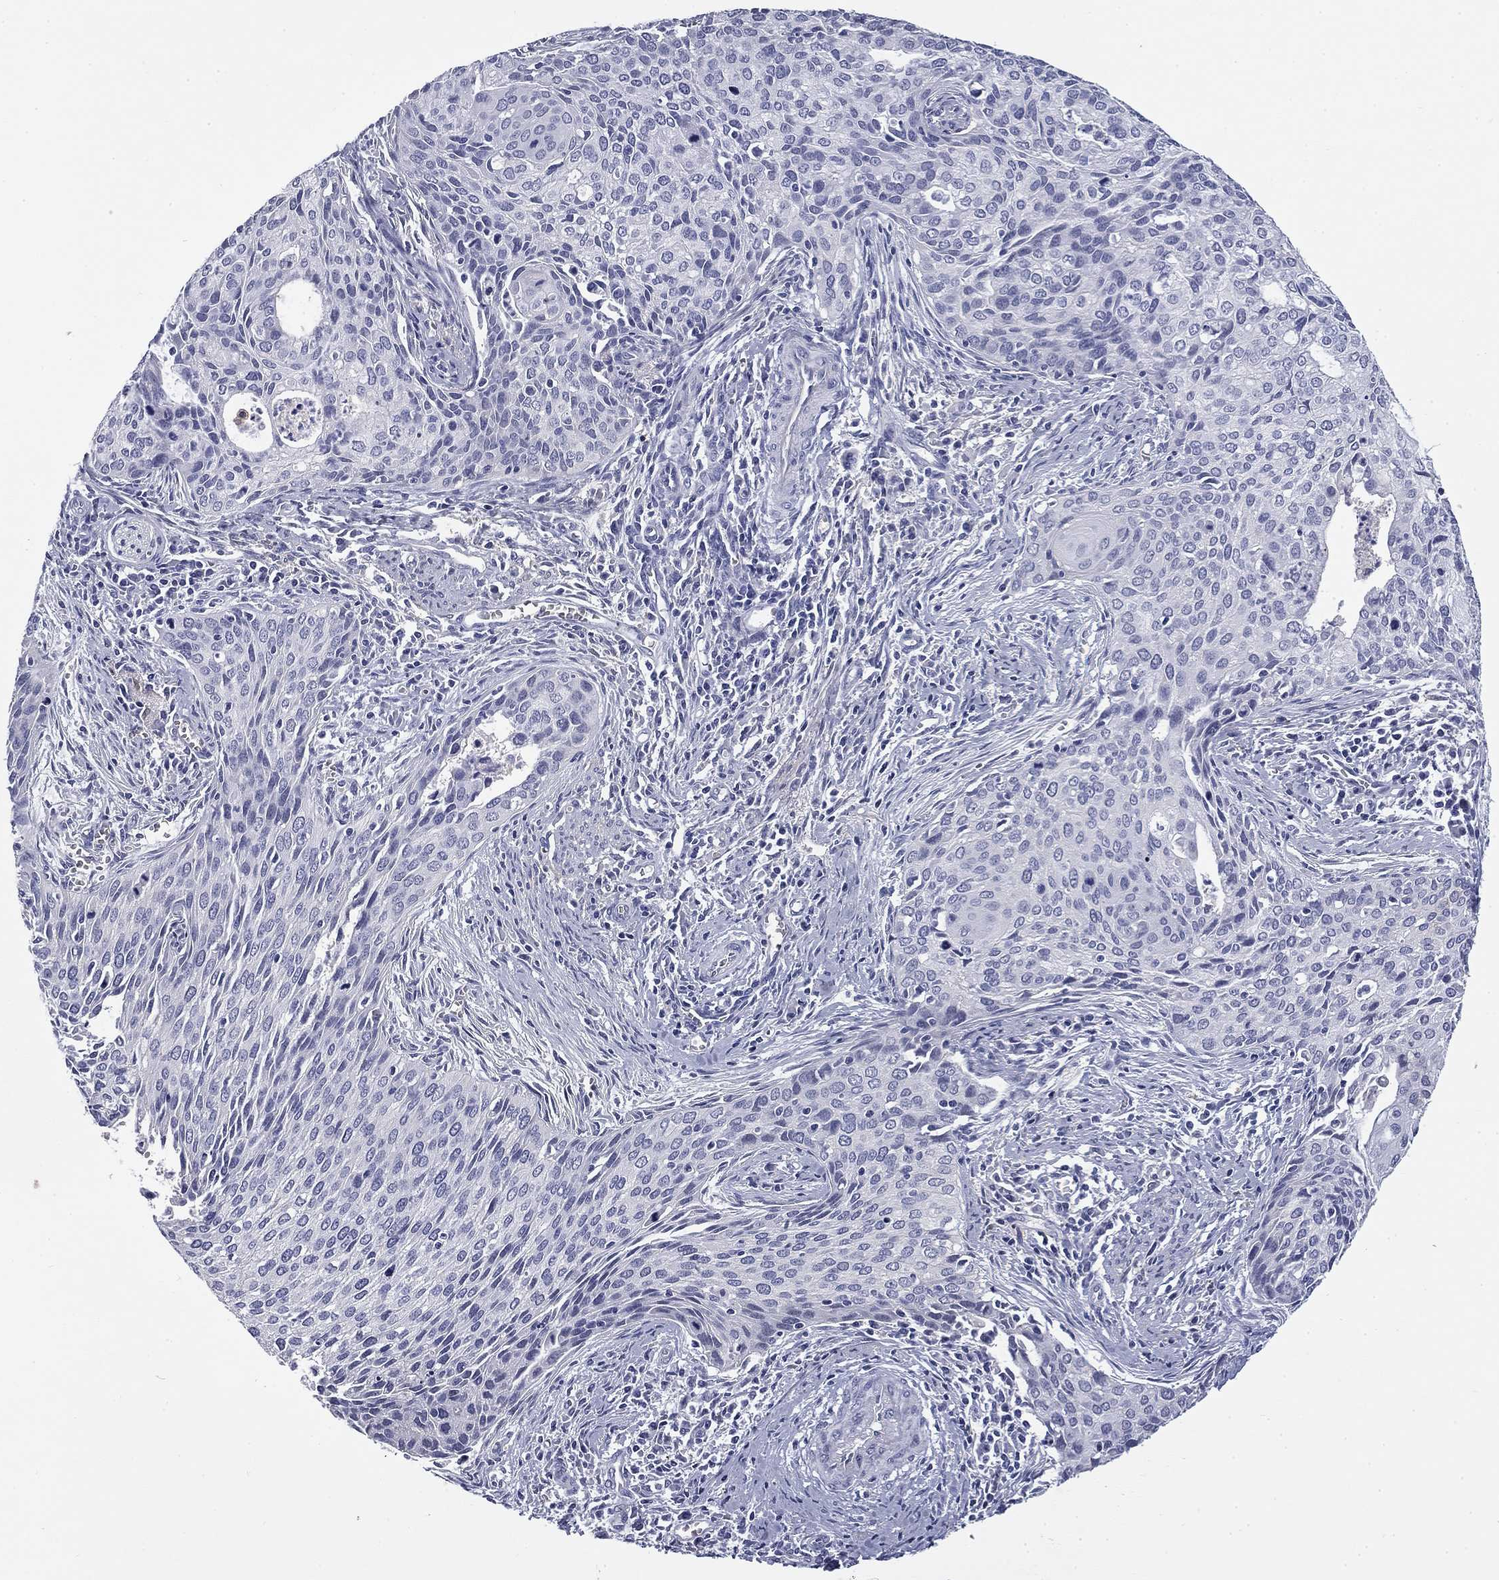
{"staining": {"intensity": "negative", "quantity": "none", "location": "none"}, "tissue": "cervical cancer", "cell_type": "Tumor cells", "image_type": "cancer", "snomed": [{"axis": "morphology", "description": "Squamous cell carcinoma, NOS"}, {"axis": "topography", "description": "Cervix"}], "caption": "Photomicrograph shows no significant protein positivity in tumor cells of cervical cancer.", "gene": "BCL2L14", "patient": {"sex": "female", "age": 29}}